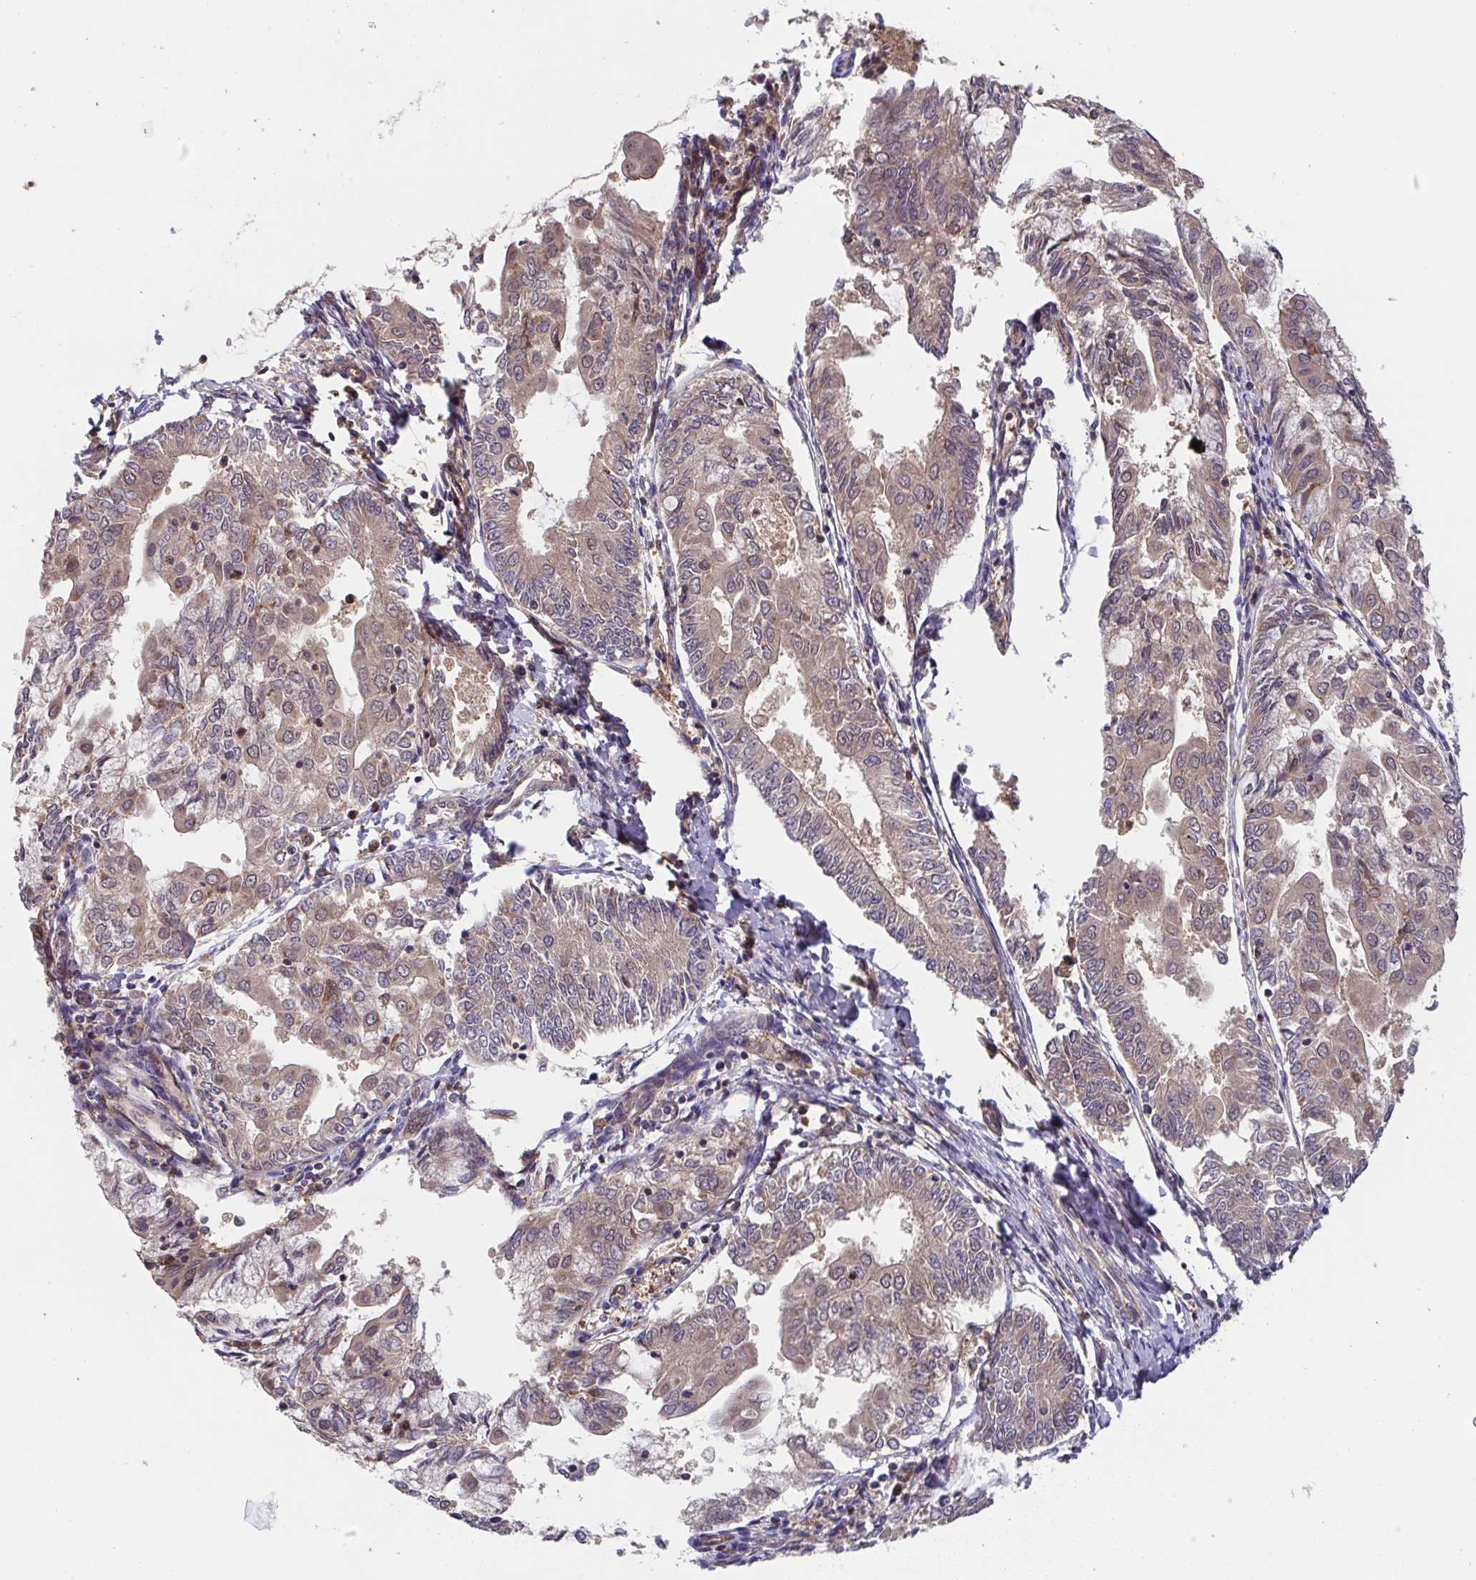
{"staining": {"intensity": "weak", "quantity": ">75%", "location": "cytoplasmic/membranous,nuclear"}, "tissue": "endometrial cancer", "cell_type": "Tumor cells", "image_type": "cancer", "snomed": [{"axis": "morphology", "description": "Adenocarcinoma, NOS"}, {"axis": "topography", "description": "Endometrium"}], "caption": "A photomicrograph of endometrial cancer (adenocarcinoma) stained for a protein demonstrates weak cytoplasmic/membranous and nuclear brown staining in tumor cells.", "gene": "TIGAR", "patient": {"sex": "female", "age": 68}}